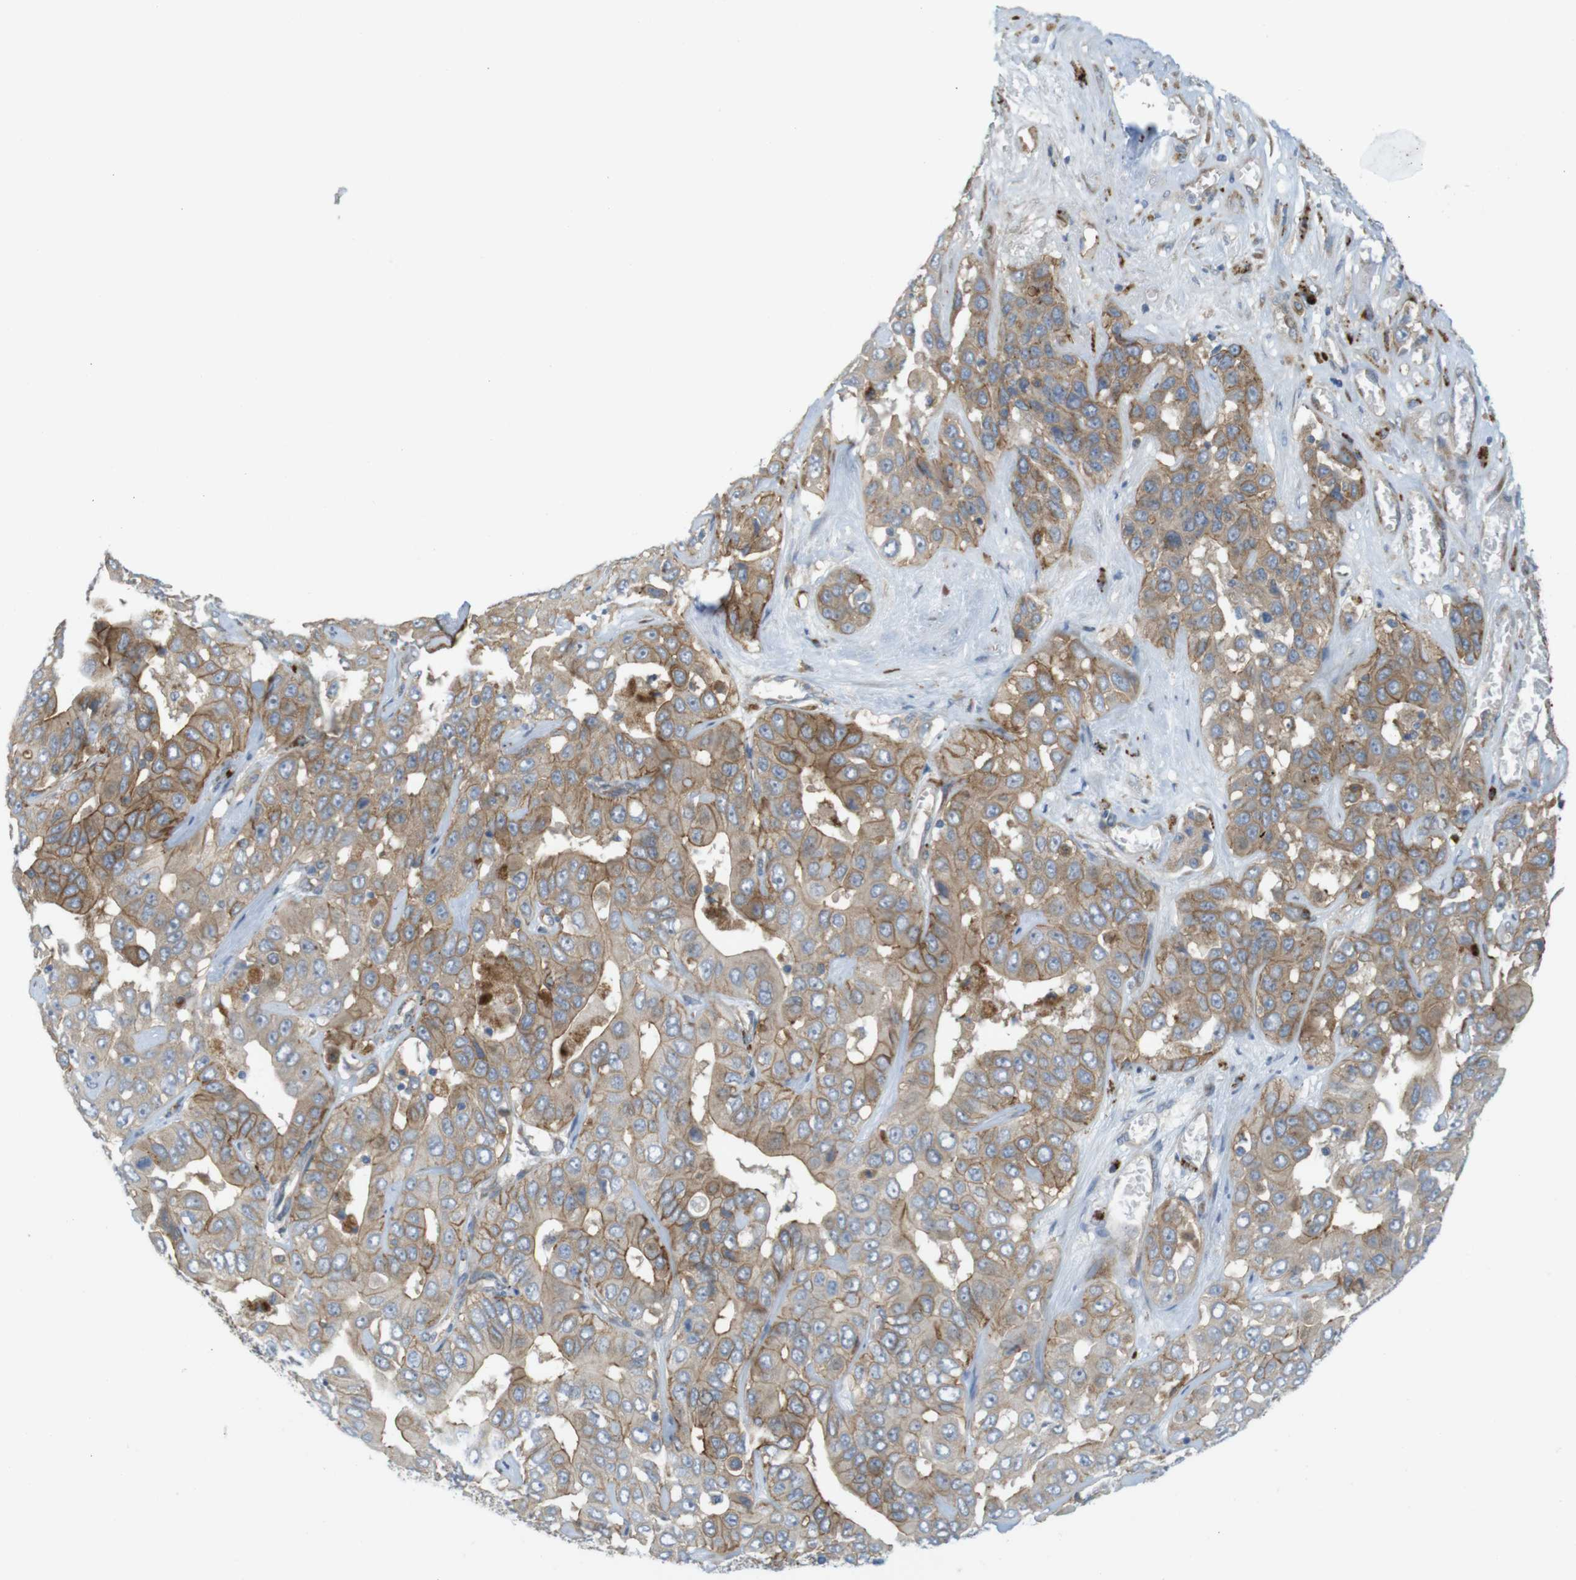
{"staining": {"intensity": "moderate", "quantity": ">75%", "location": "cytoplasmic/membranous"}, "tissue": "liver cancer", "cell_type": "Tumor cells", "image_type": "cancer", "snomed": [{"axis": "morphology", "description": "Cholangiocarcinoma"}, {"axis": "topography", "description": "Liver"}], "caption": "Protein analysis of liver cancer (cholangiocarcinoma) tissue shows moderate cytoplasmic/membranous positivity in about >75% of tumor cells.", "gene": "GJC3", "patient": {"sex": "female", "age": 52}}